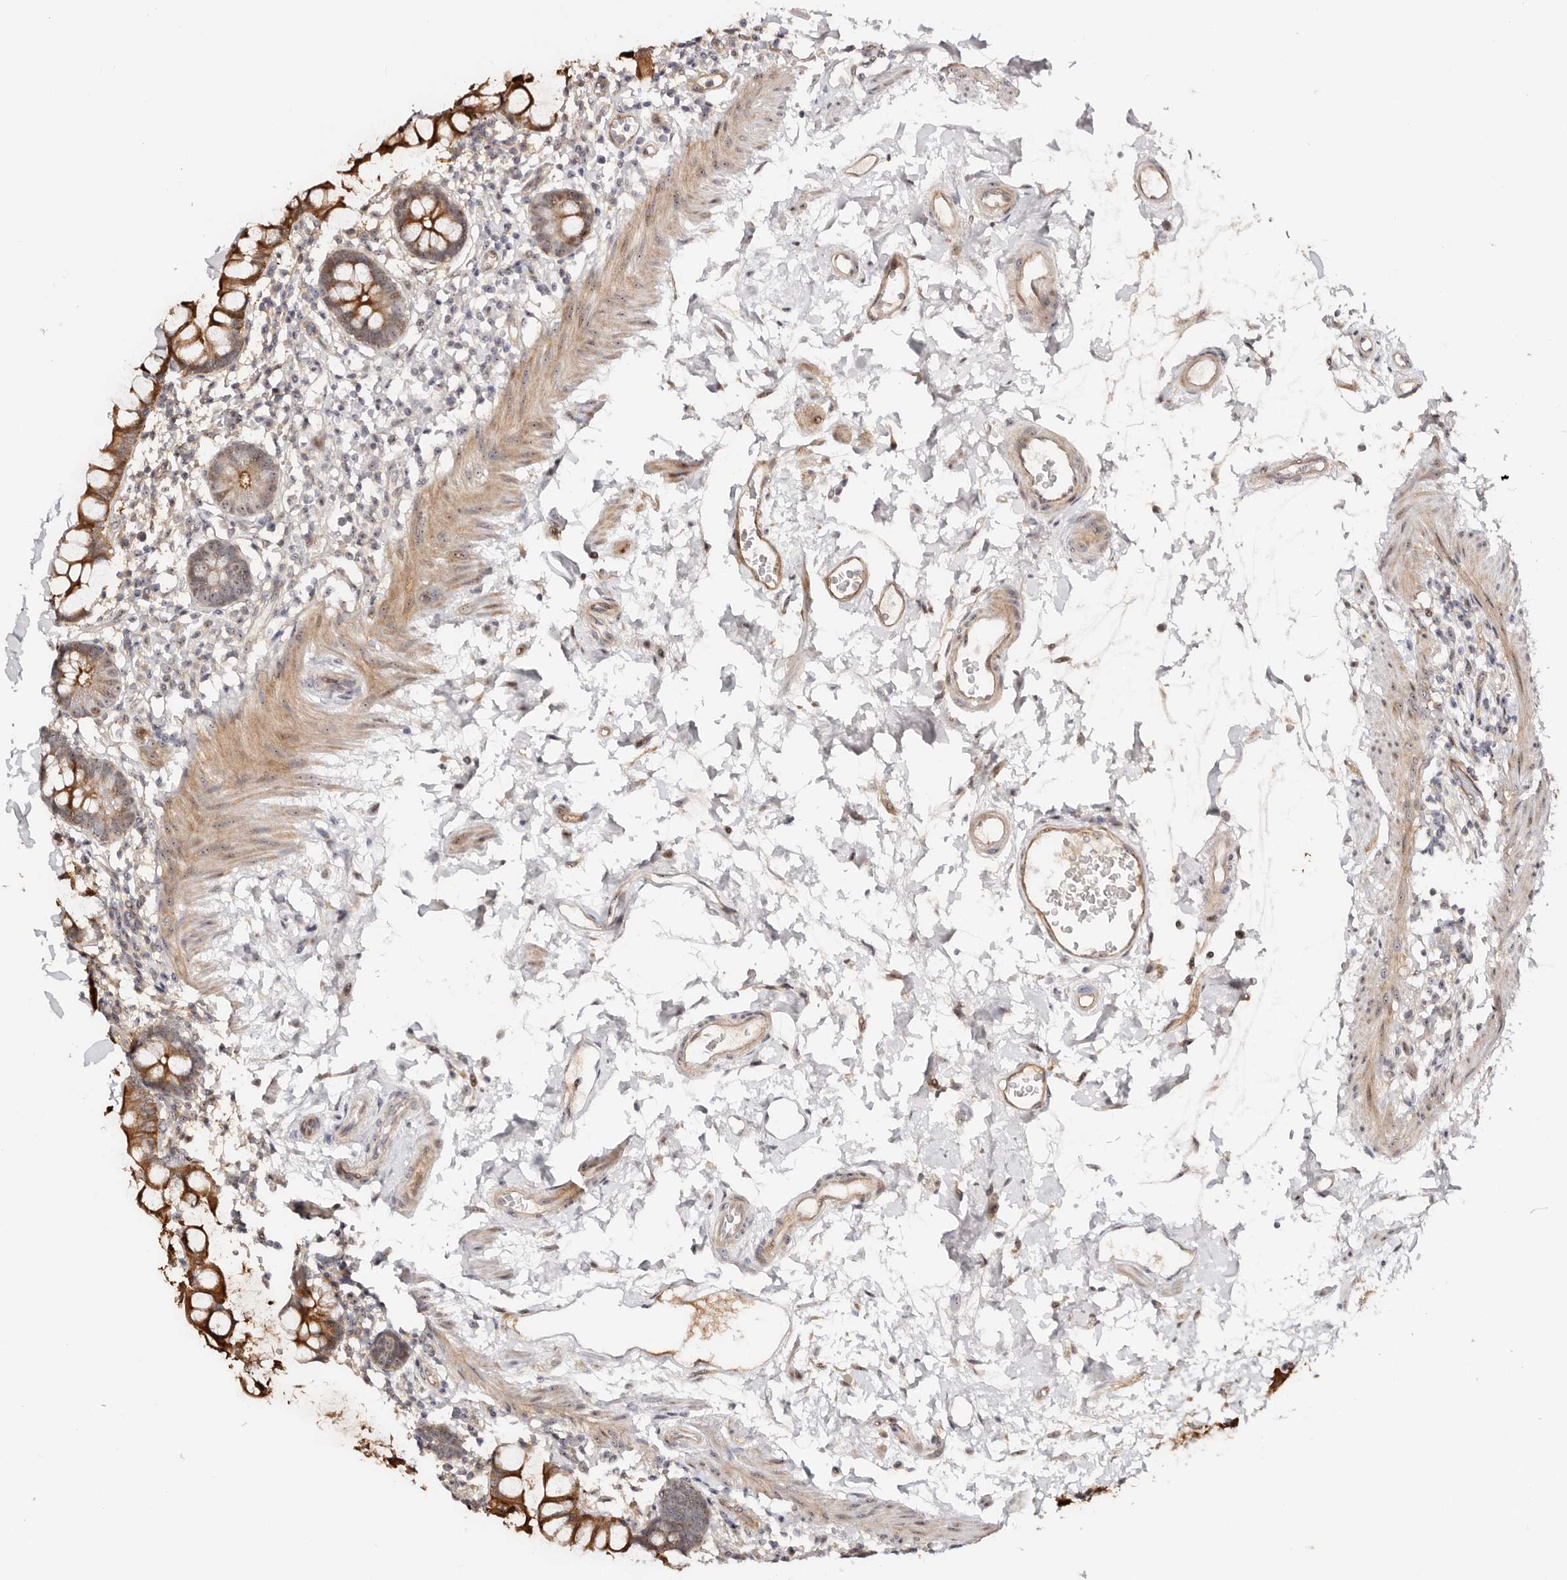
{"staining": {"intensity": "moderate", "quantity": ">75%", "location": "cytoplasmic/membranous"}, "tissue": "small intestine", "cell_type": "Glandular cells", "image_type": "normal", "snomed": [{"axis": "morphology", "description": "Normal tissue, NOS"}, {"axis": "topography", "description": "Small intestine"}], "caption": "A medium amount of moderate cytoplasmic/membranous expression is identified in approximately >75% of glandular cells in normal small intestine. (Brightfield microscopy of DAB IHC at high magnification).", "gene": "ODF2L", "patient": {"sex": "female", "age": 84}}